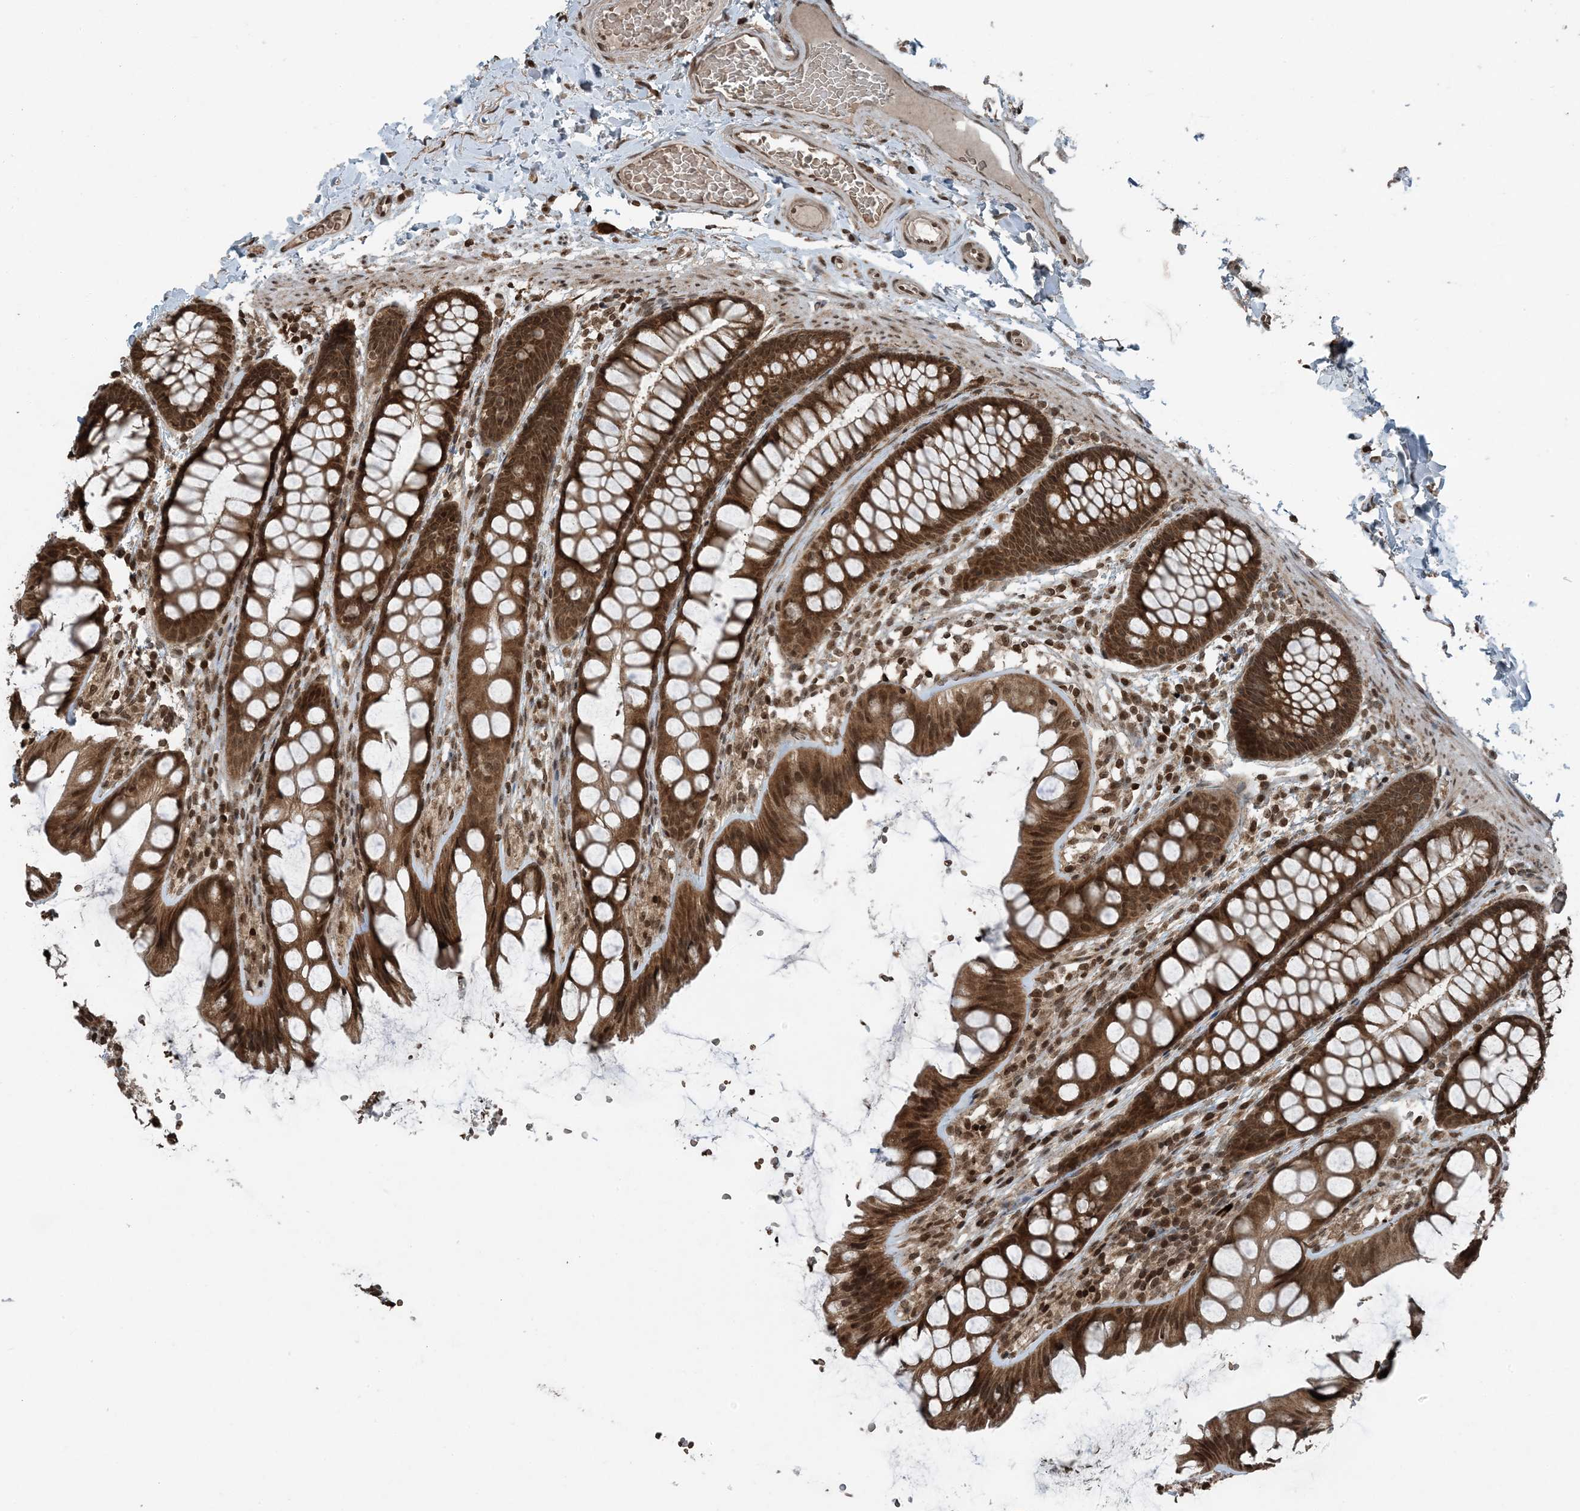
{"staining": {"intensity": "moderate", "quantity": ">75%", "location": "cytoplasmic/membranous,nuclear"}, "tissue": "colon", "cell_type": "Endothelial cells", "image_type": "normal", "snomed": [{"axis": "morphology", "description": "Normal tissue, NOS"}, {"axis": "topography", "description": "Colon"}], "caption": "Benign colon demonstrates moderate cytoplasmic/membranous,nuclear staining in about >75% of endothelial cells (brown staining indicates protein expression, while blue staining denotes nuclei)..", "gene": "ZFAND2B", "patient": {"sex": "male", "age": 47}}